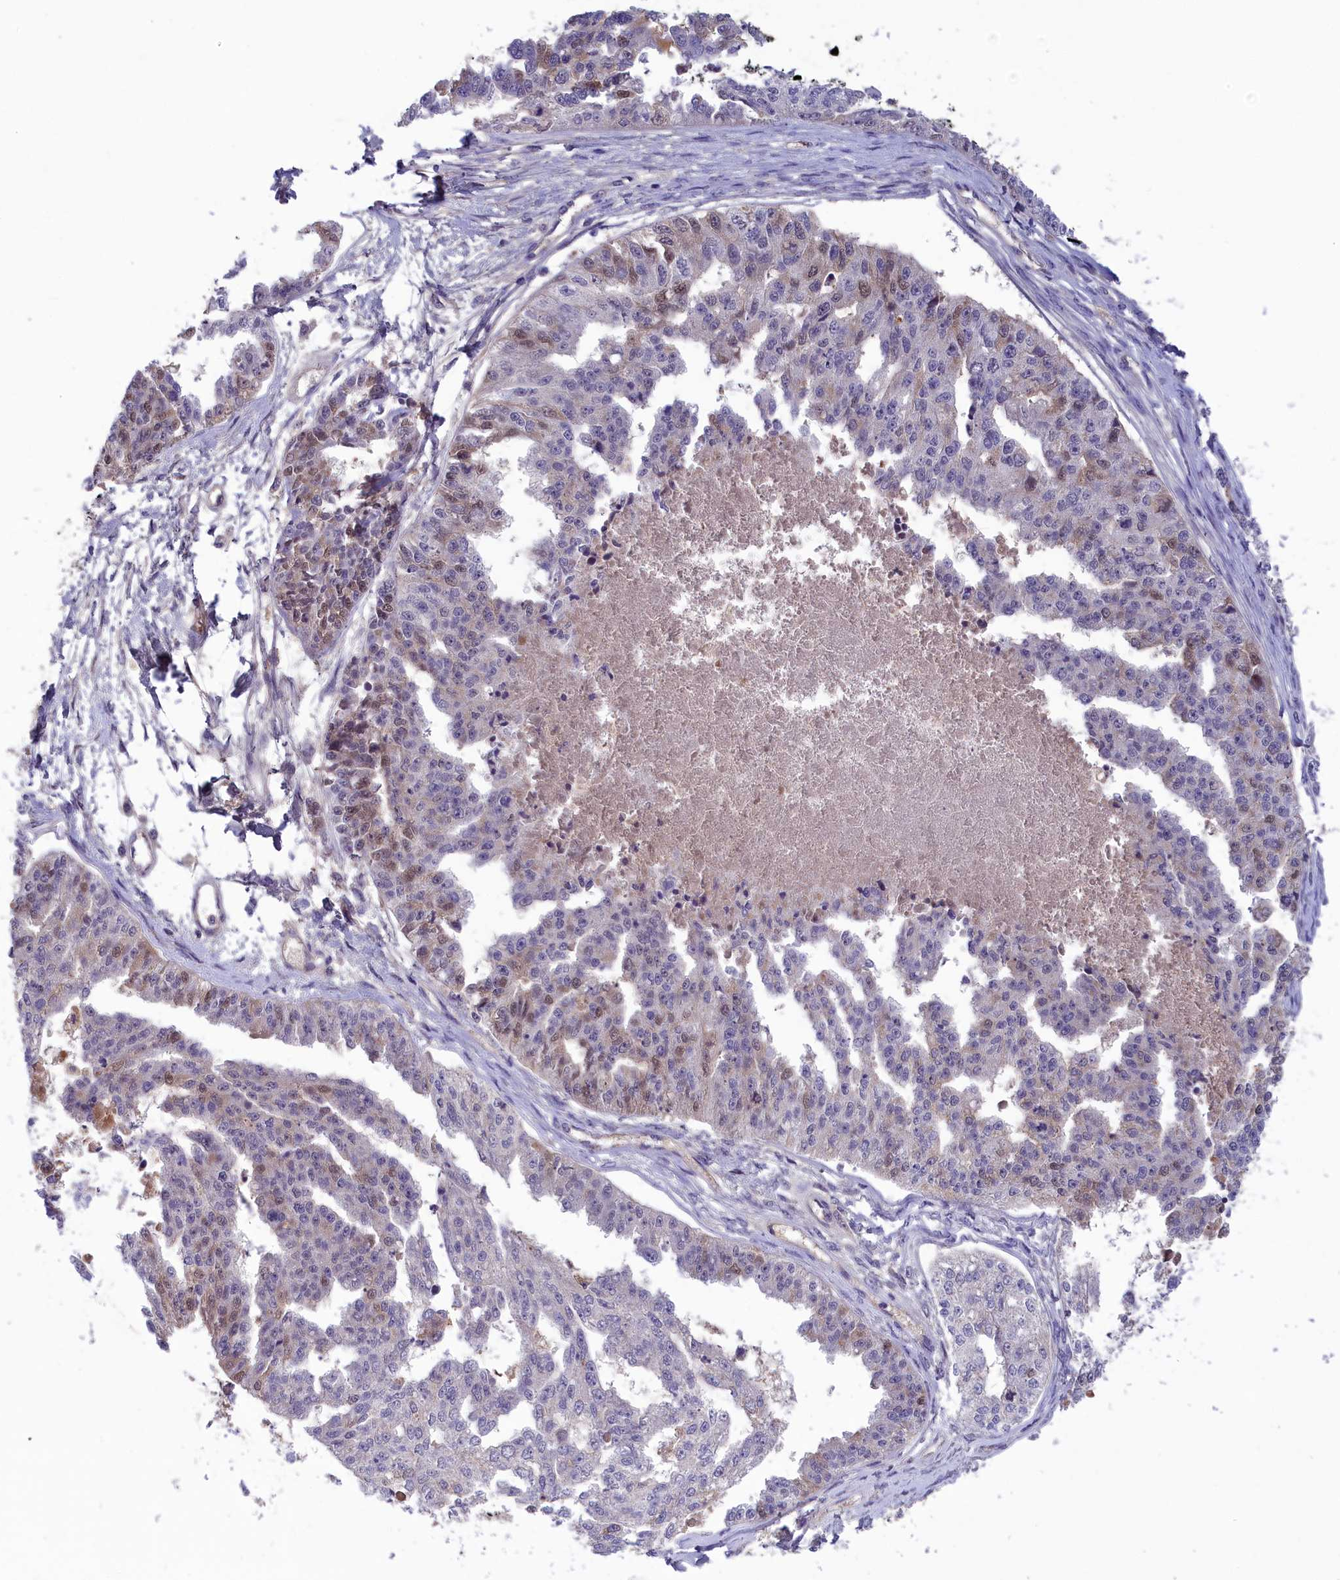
{"staining": {"intensity": "weak", "quantity": "<25%", "location": "cytoplasmic/membranous,nuclear"}, "tissue": "ovarian cancer", "cell_type": "Tumor cells", "image_type": "cancer", "snomed": [{"axis": "morphology", "description": "Cystadenocarcinoma, serous, NOS"}, {"axis": "topography", "description": "Ovary"}], "caption": "Ovarian cancer stained for a protein using IHC exhibits no staining tumor cells.", "gene": "STYX", "patient": {"sex": "female", "age": 58}}